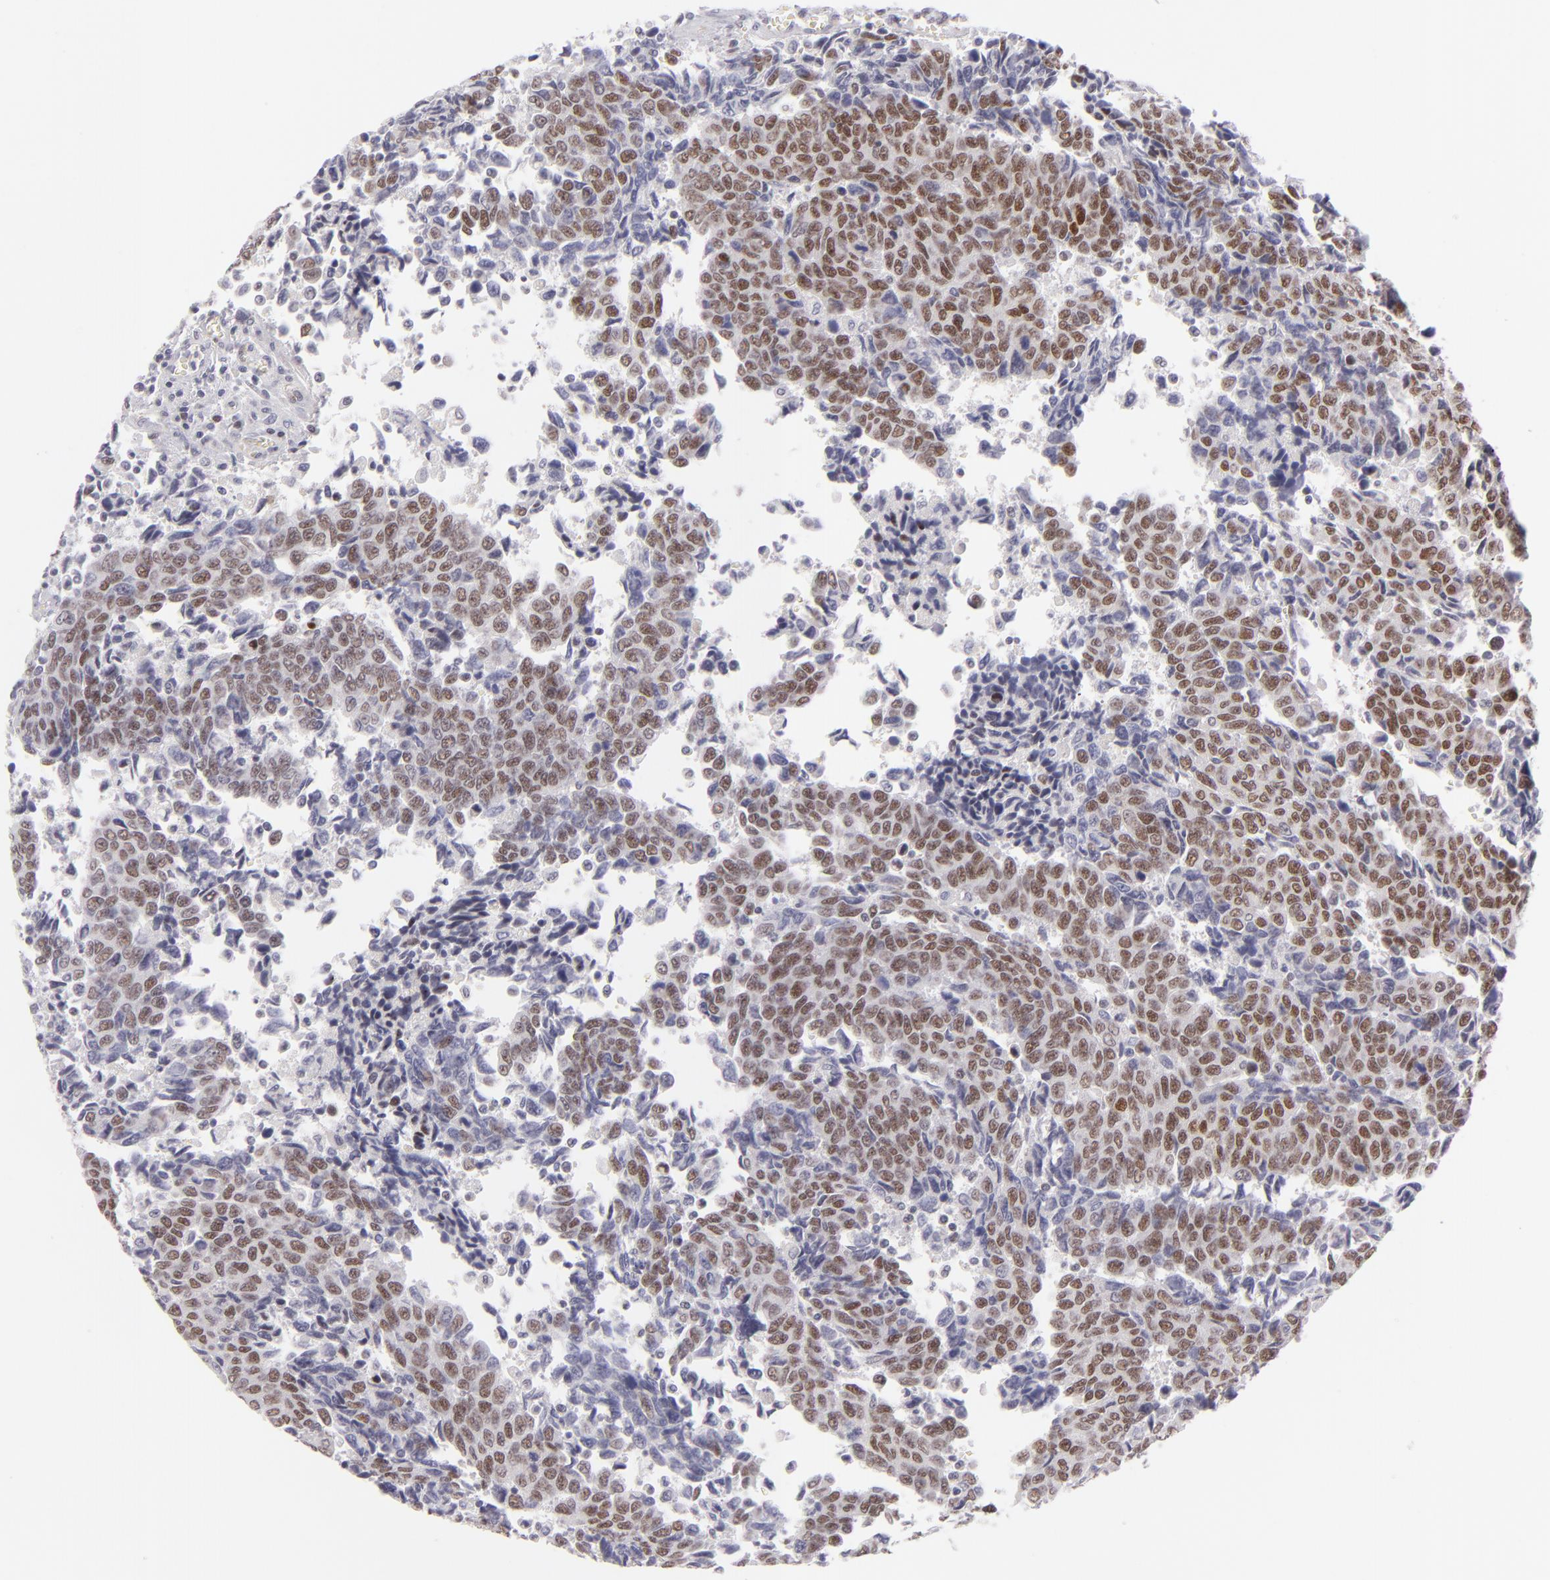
{"staining": {"intensity": "moderate", "quantity": ">75%", "location": "nuclear"}, "tissue": "urothelial cancer", "cell_type": "Tumor cells", "image_type": "cancer", "snomed": [{"axis": "morphology", "description": "Urothelial carcinoma, High grade"}, {"axis": "topography", "description": "Urinary bladder"}], "caption": "Immunohistochemical staining of human urothelial cancer reveals medium levels of moderate nuclear protein expression in about >75% of tumor cells. The staining was performed using DAB (3,3'-diaminobenzidine) to visualize the protein expression in brown, while the nuclei were stained in blue with hematoxylin (Magnification: 20x).", "gene": "POU2F1", "patient": {"sex": "male", "age": 86}}